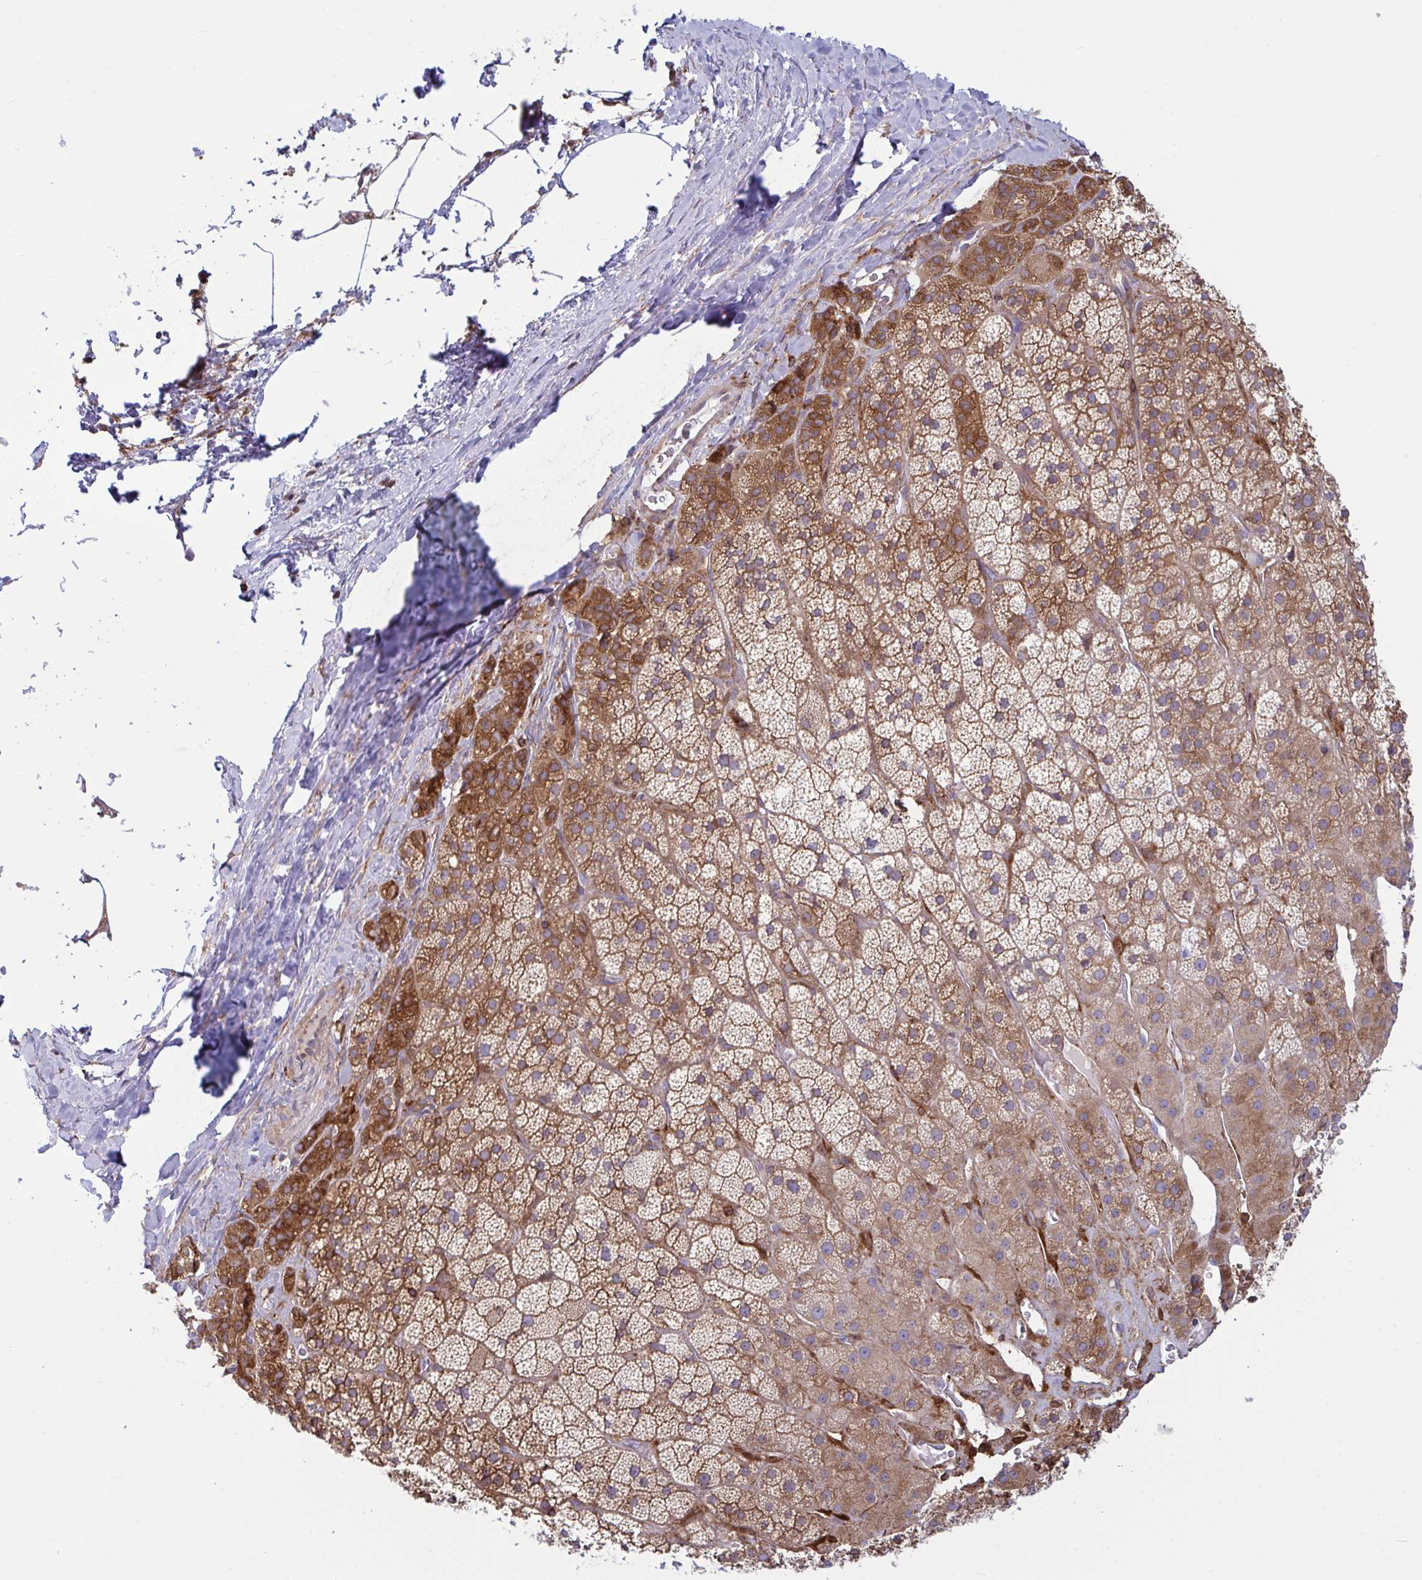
{"staining": {"intensity": "strong", "quantity": "25%-75%", "location": "cytoplasmic/membranous"}, "tissue": "adrenal gland", "cell_type": "Glandular cells", "image_type": "normal", "snomed": [{"axis": "morphology", "description": "Normal tissue, NOS"}, {"axis": "topography", "description": "Adrenal gland"}], "caption": "The image demonstrates immunohistochemical staining of unremarkable adrenal gland. There is strong cytoplasmic/membranous staining is seen in about 25%-75% of glandular cells. The protein of interest is shown in brown color, while the nuclei are stained blue.", "gene": "TSC22D3", "patient": {"sex": "male", "age": 57}}